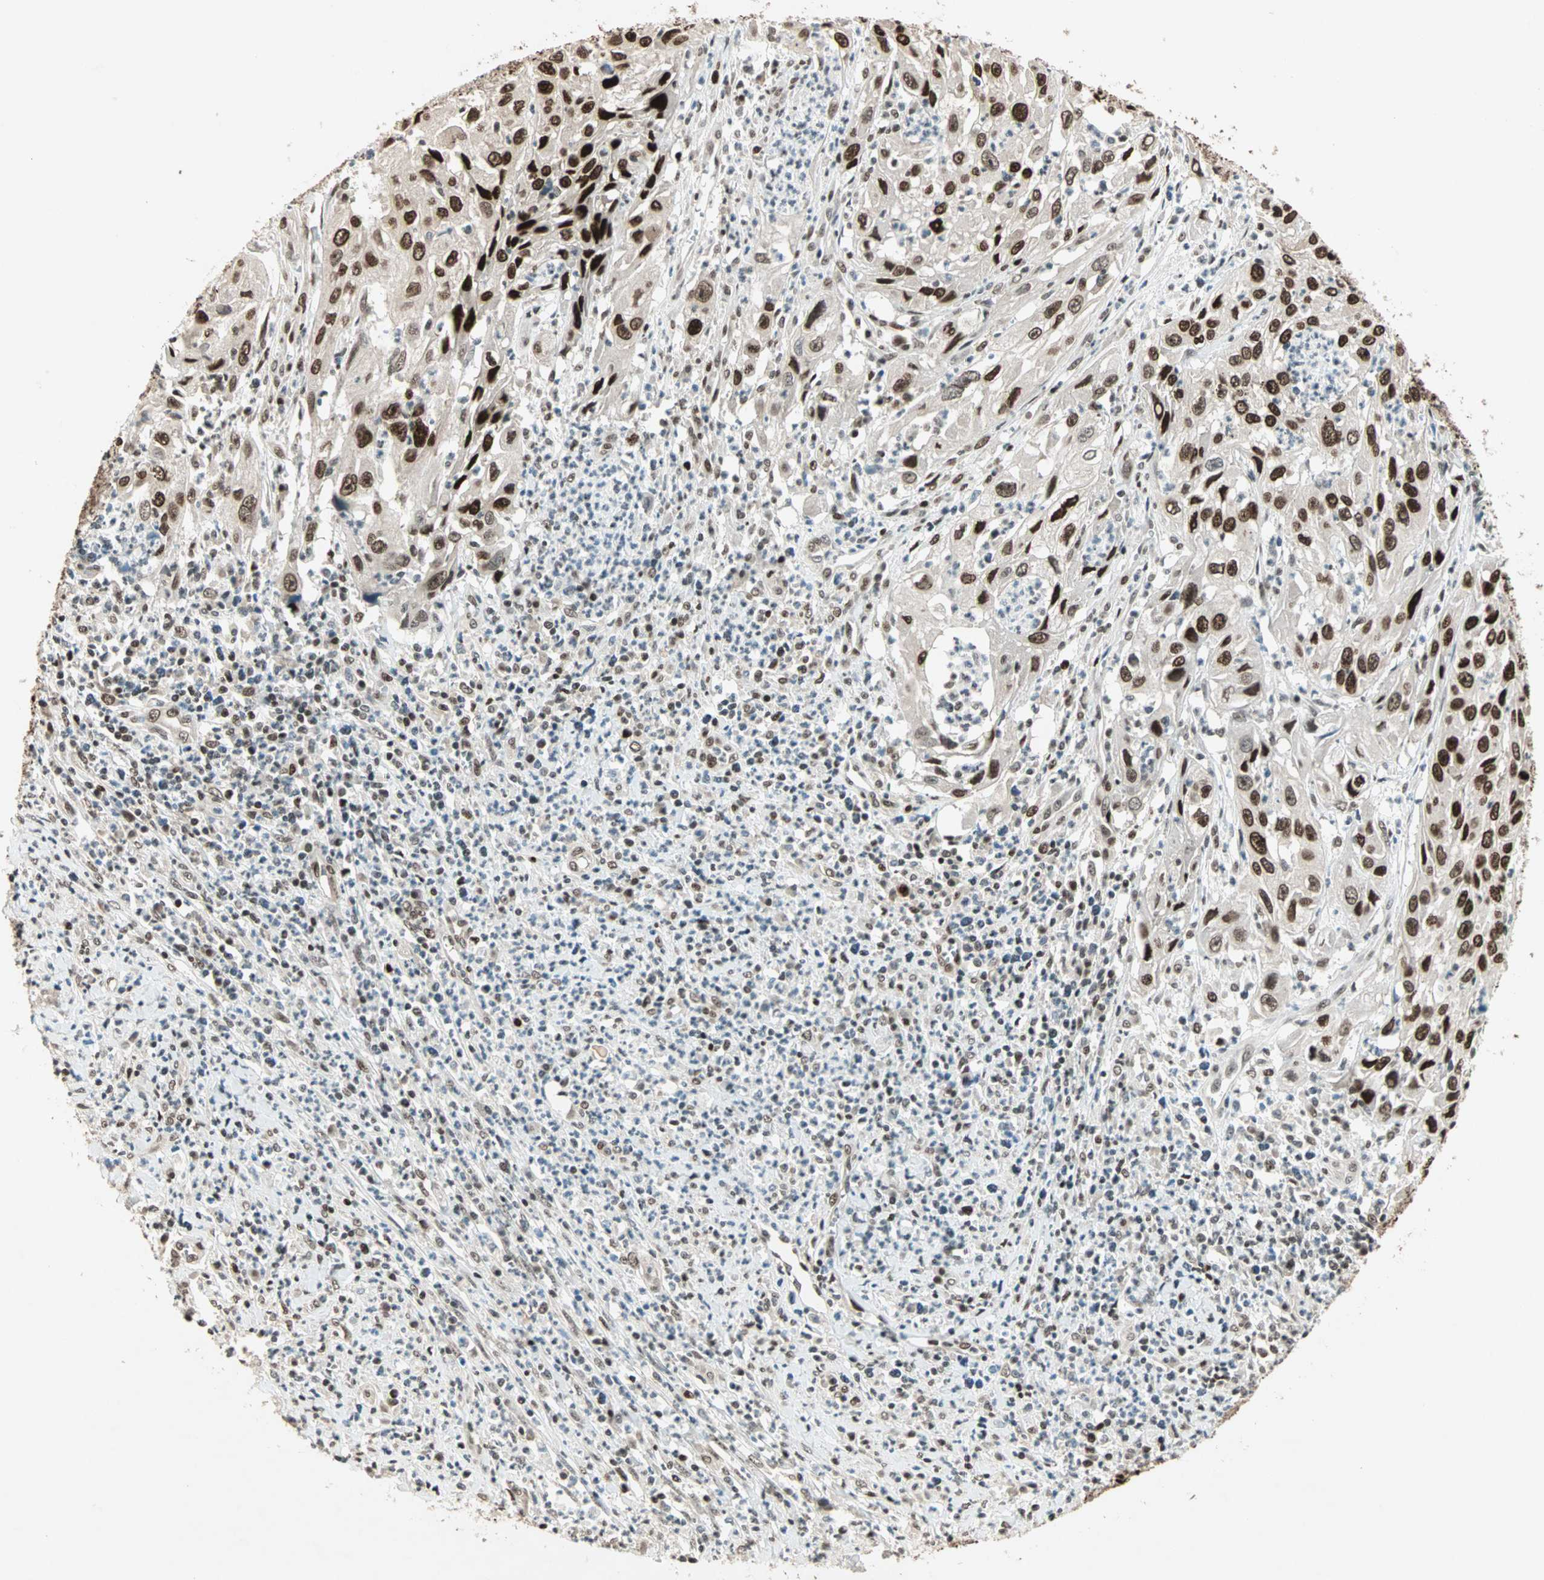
{"staining": {"intensity": "strong", "quantity": ">75%", "location": "nuclear"}, "tissue": "cervical cancer", "cell_type": "Tumor cells", "image_type": "cancer", "snomed": [{"axis": "morphology", "description": "Squamous cell carcinoma, NOS"}, {"axis": "topography", "description": "Cervix"}], "caption": "Human cervical cancer stained with a protein marker exhibits strong staining in tumor cells.", "gene": "MDC1", "patient": {"sex": "female", "age": 32}}